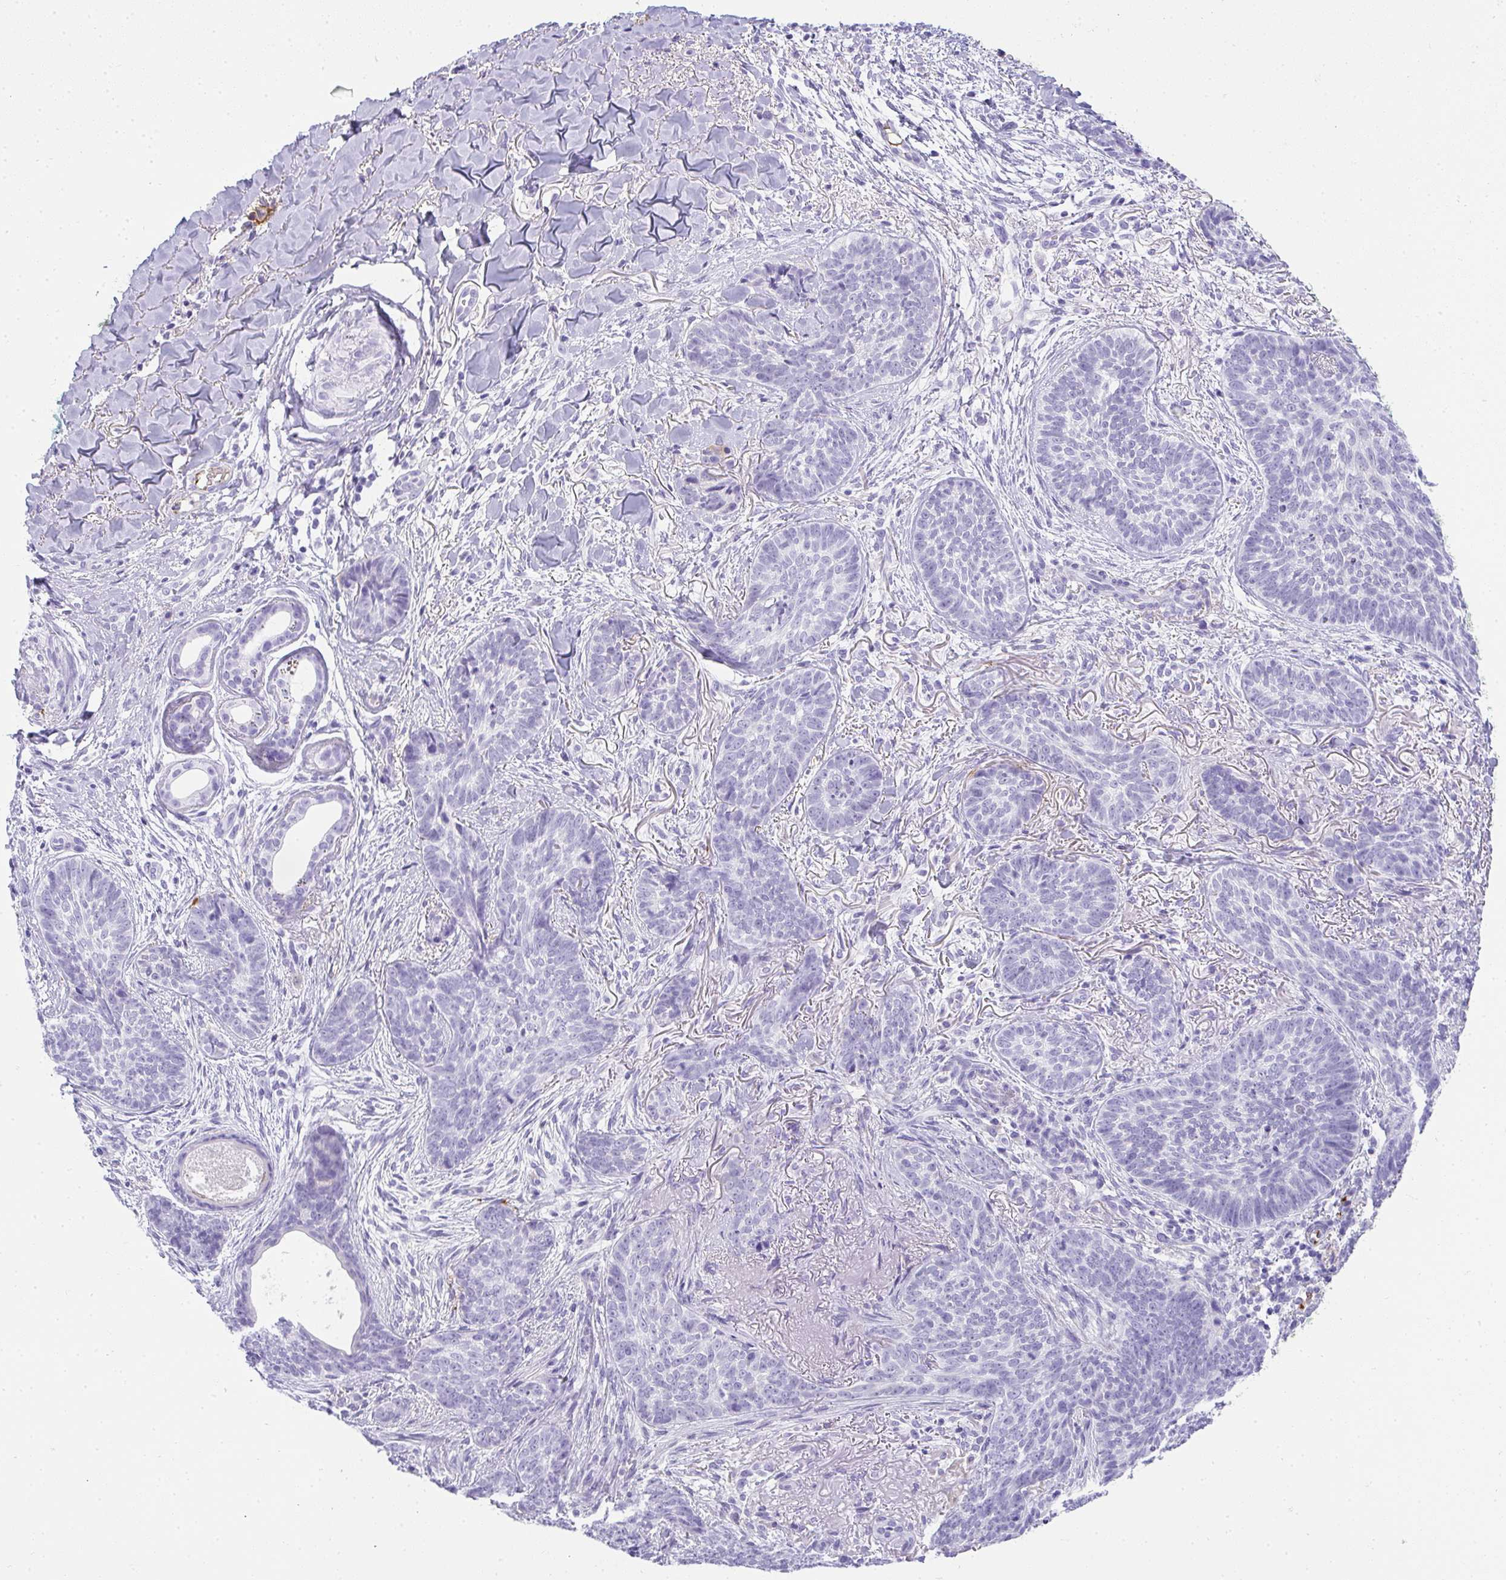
{"staining": {"intensity": "negative", "quantity": "none", "location": "none"}, "tissue": "skin cancer", "cell_type": "Tumor cells", "image_type": "cancer", "snomed": [{"axis": "morphology", "description": "Basal cell carcinoma"}, {"axis": "topography", "description": "Skin"}, {"axis": "topography", "description": "Skin of face"}], "caption": "Tumor cells show no significant protein positivity in skin basal cell carcinoma.", "gene": "ZSWIM3", "patient": {"sex": "male", "age": 88}}